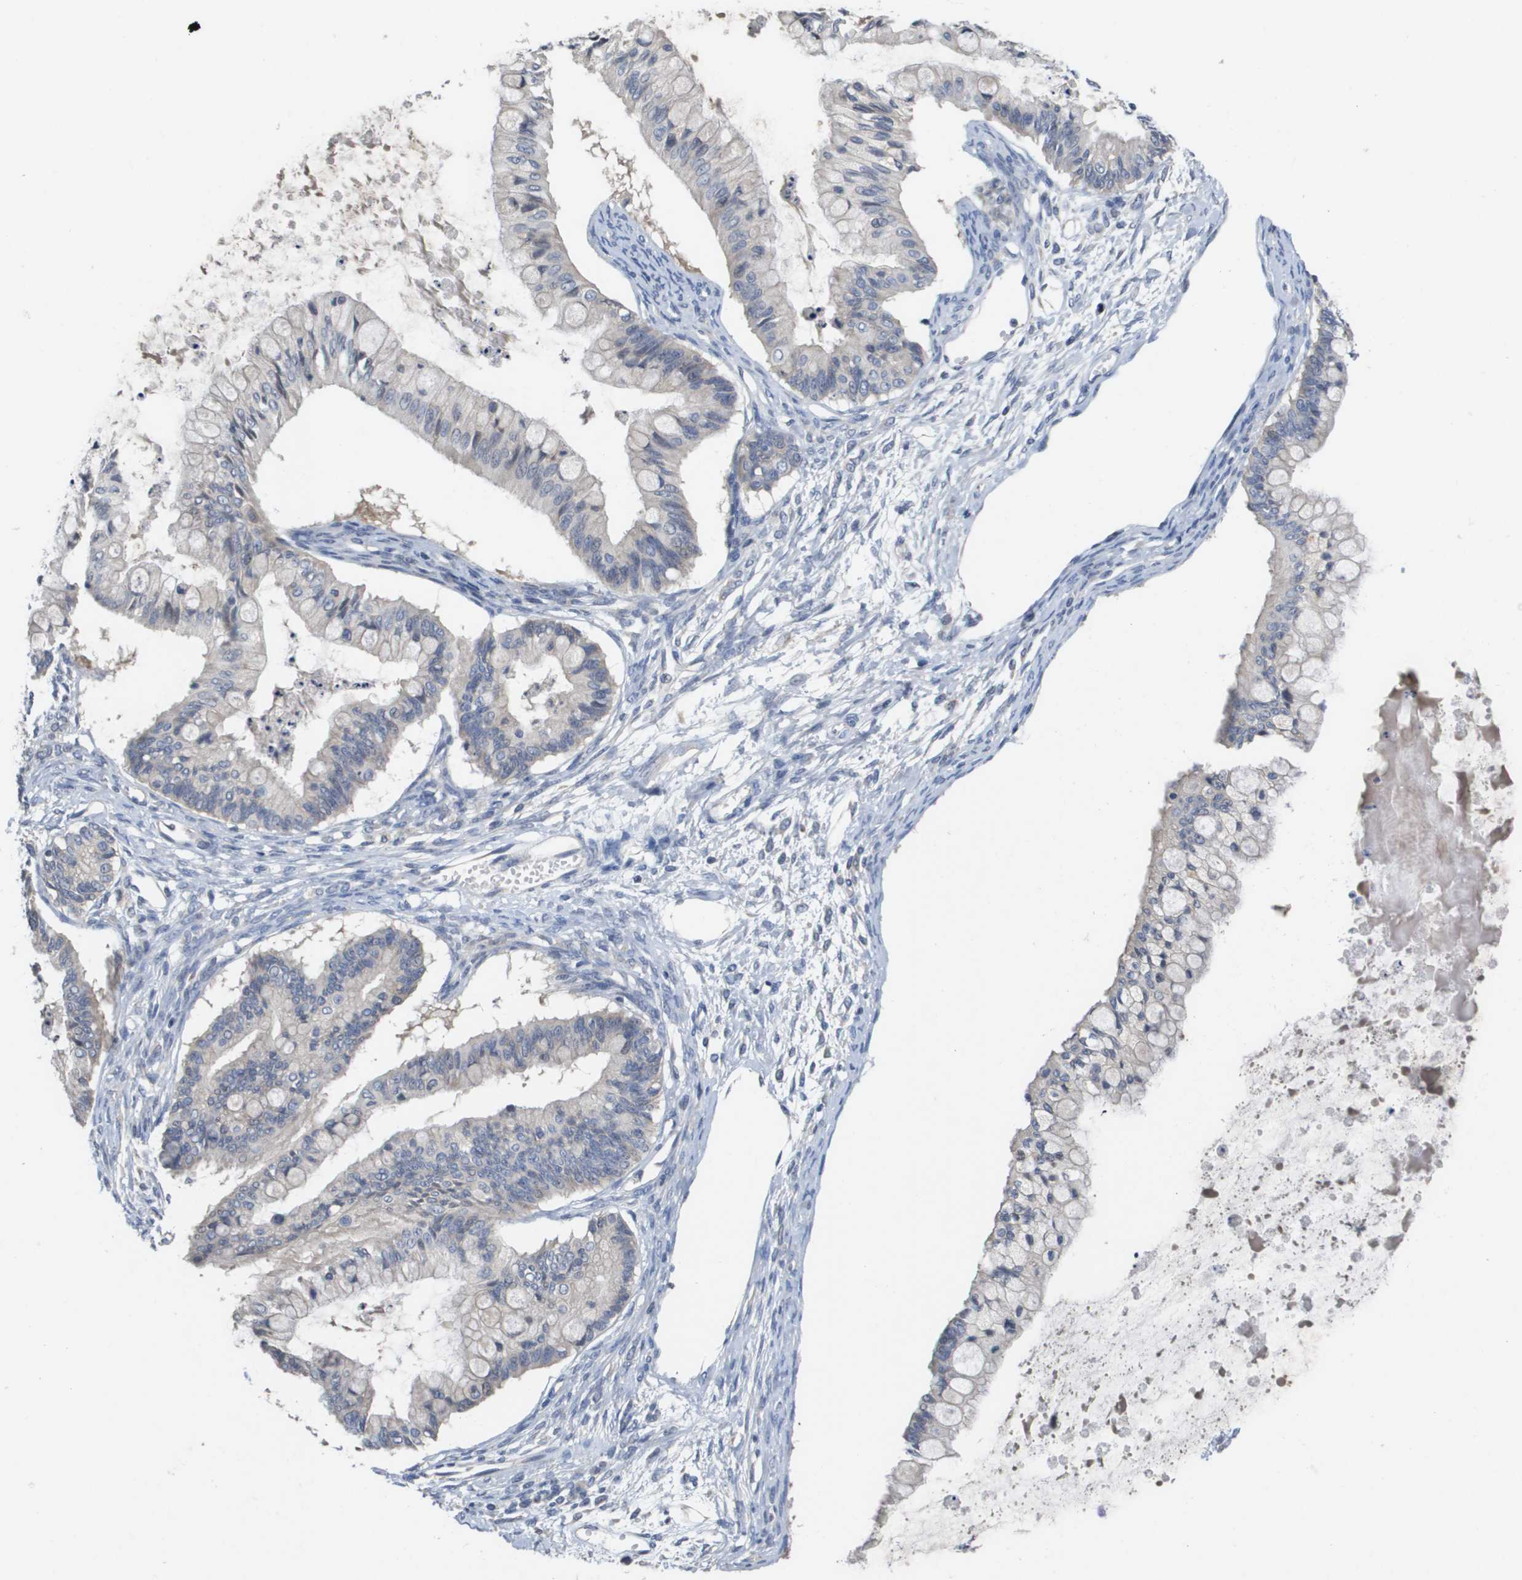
{"staining": {"intensity": "negative", "quantity": "none", "location": "none"}, "tissue": "ovarian cancer", "cell_type": "Tumor cells", "image_type": "cancer", "snomed": [{"axis": "morphology", "description": "Cystadenocarcinoma, mucinous, NOS"}, {"axis": "topography", "description": "Ovary"}], "caption": "Tumor cells show no significant protein staining in ovarian mucinous cystadenocarcinoma.", "gene": "CAPN11", "patient": {"sex": "female", "age": 57}}